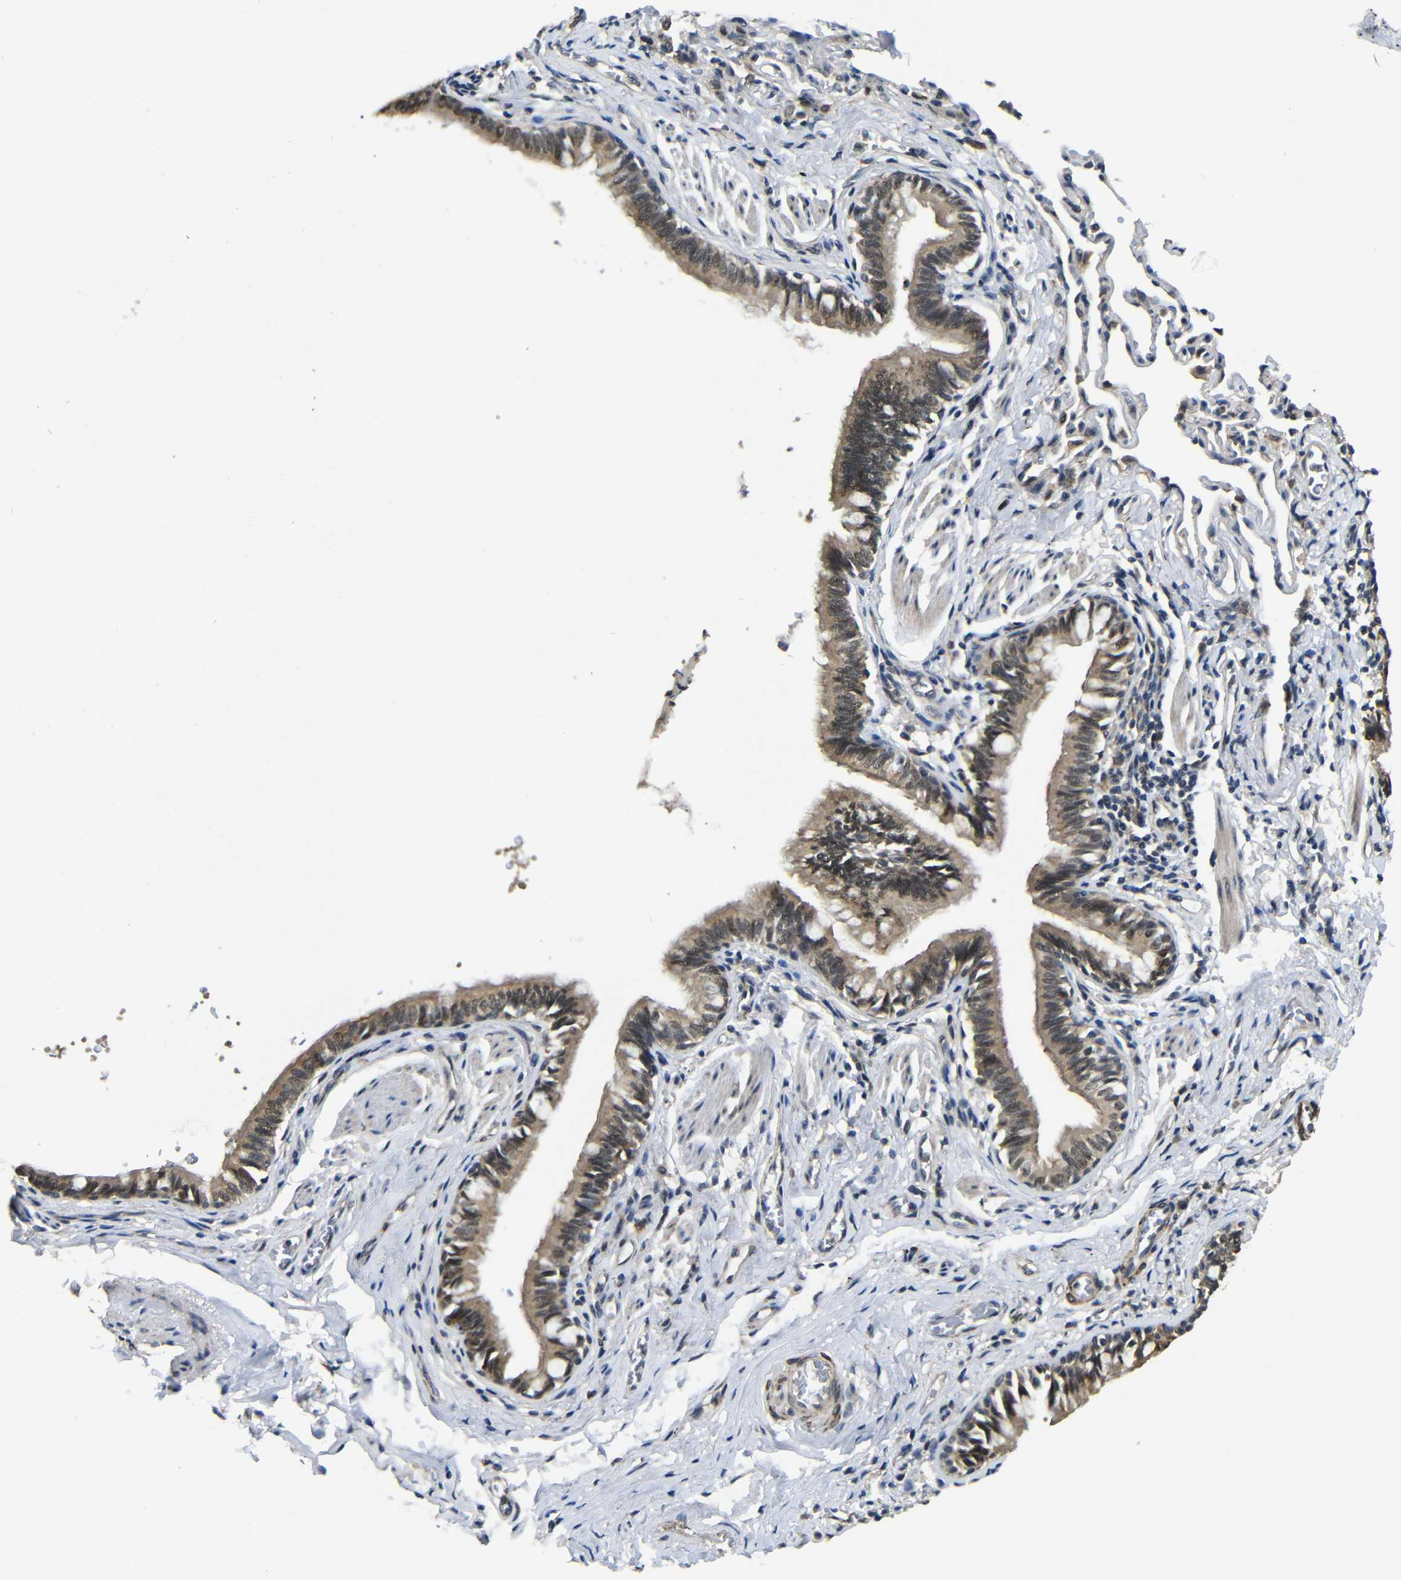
{"staining": {"intensity": "moderate", "quantity": ">75%", "location": "cytoplasmic/membranous,nuclear"}, "tissue": "bronchus", "cell_type": "Respiratory epithelial cells", "image_type": "normal", "snomed": [{"axis": "morphology", "description": "Normal tissue, NOS"}, {"axis": "topography", "description": "Bronchus"}, {"axis": "topography", "description": "Lung"}], "caption": "This micrograph exhibits benign bronchus stained with immunohistochemistry to label a protein in brown. The cytoplasmic/membranous,nuclear of respiratory epithelial cells show moderate positivity for the protein. Nuclei are counter-stained blue.", "gene": "FAM172A", "patient": {"sex": "male", "age": 64}}